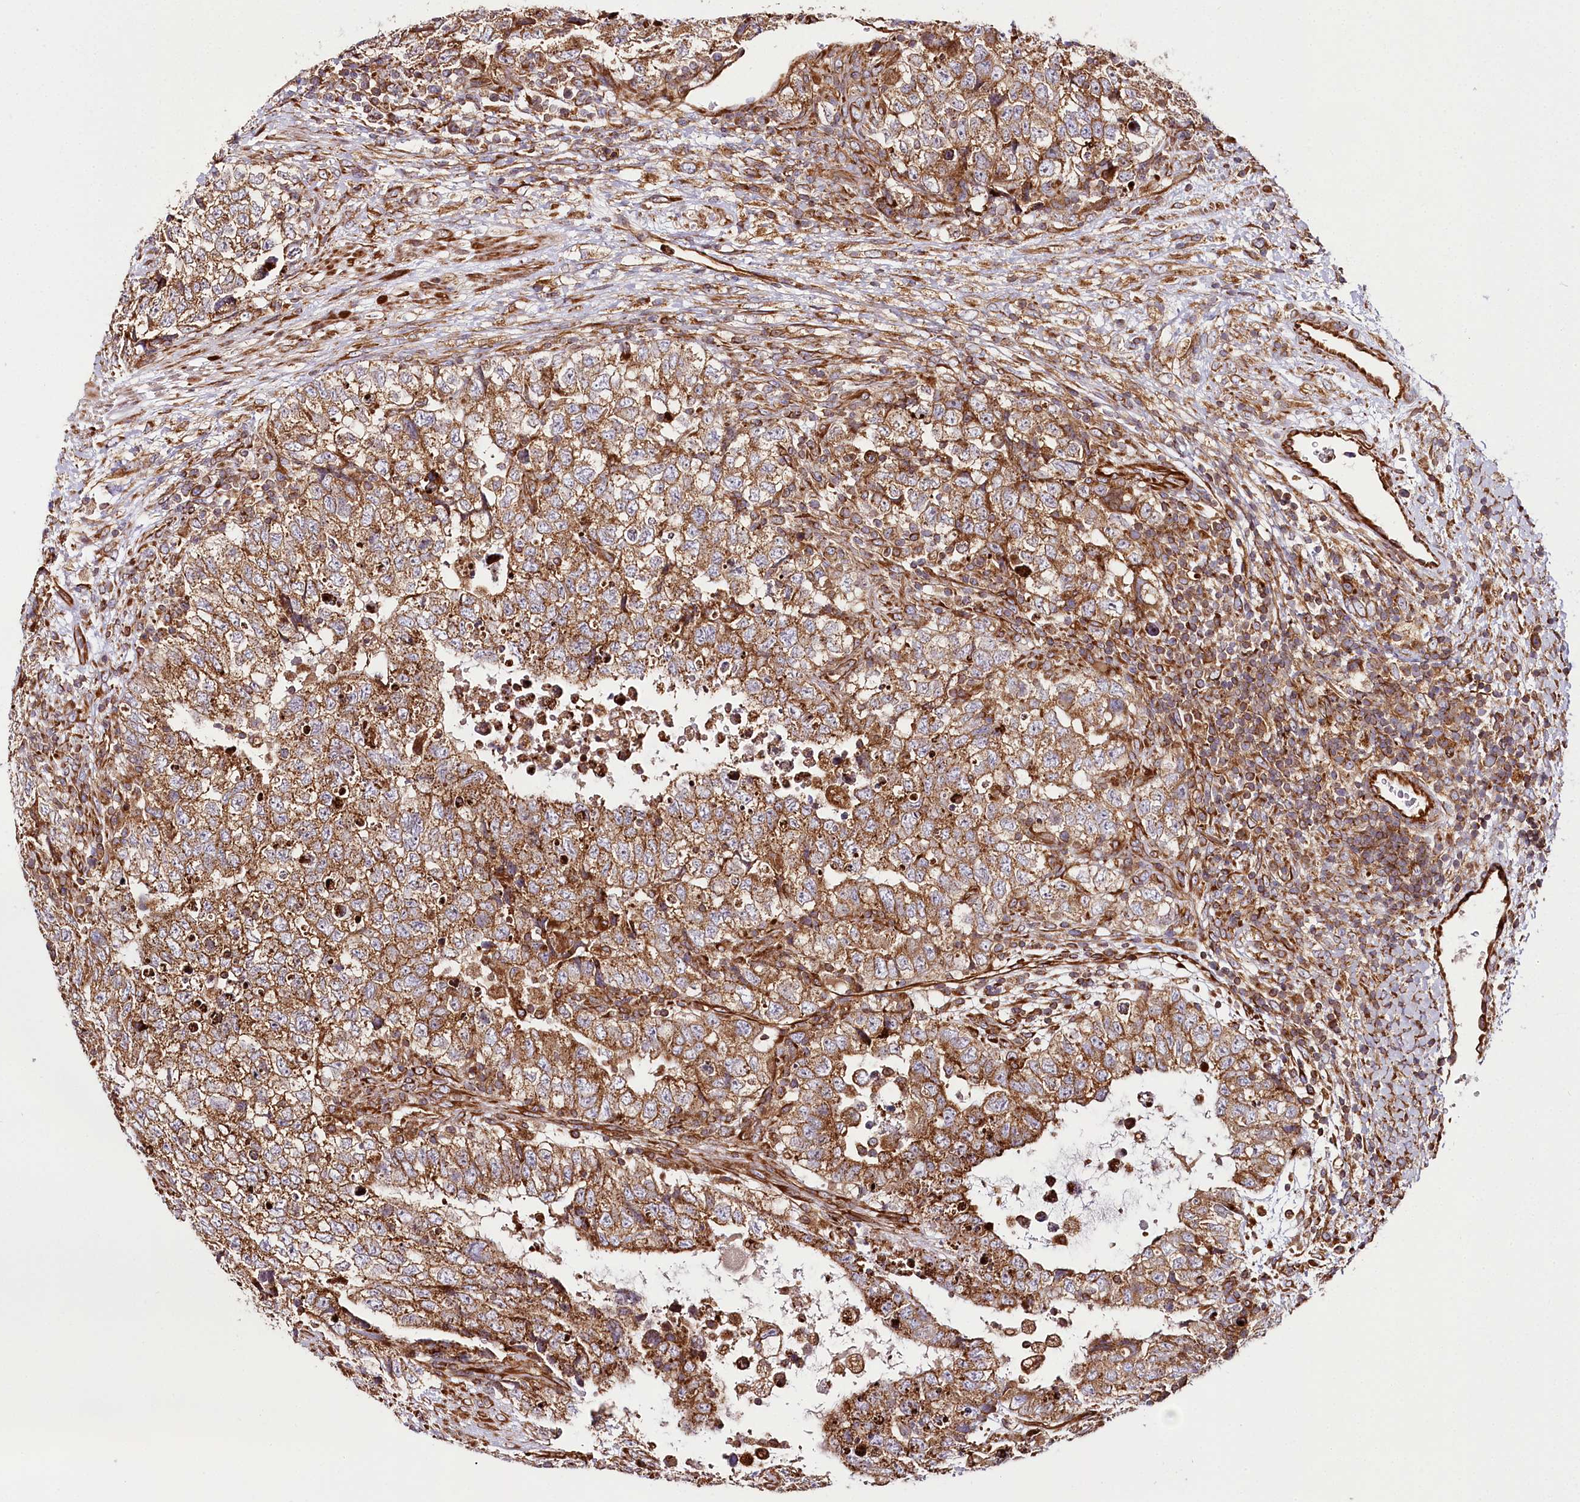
{"staining": {"intensity": "moderate", "quantity": ">75%", "location": "cytoplasmic/membranous"}, "tissue": "testis cancer", "cell_type": "Tumor cells", "image_type": "cancer", "snomed": [{"axis": "morphology", "description": "Carcinoma, Embryonal, NOS"}, {"axis": "topography", "description": "Testis"}], "caption": "A photomicrograph of testis cancer stained for a protein demonstrates moderate cytoplasmic/membranous brown staining in tumor cells.", "gene": "THUMPD3", "patient": {"sex": "male", "age": 37}}